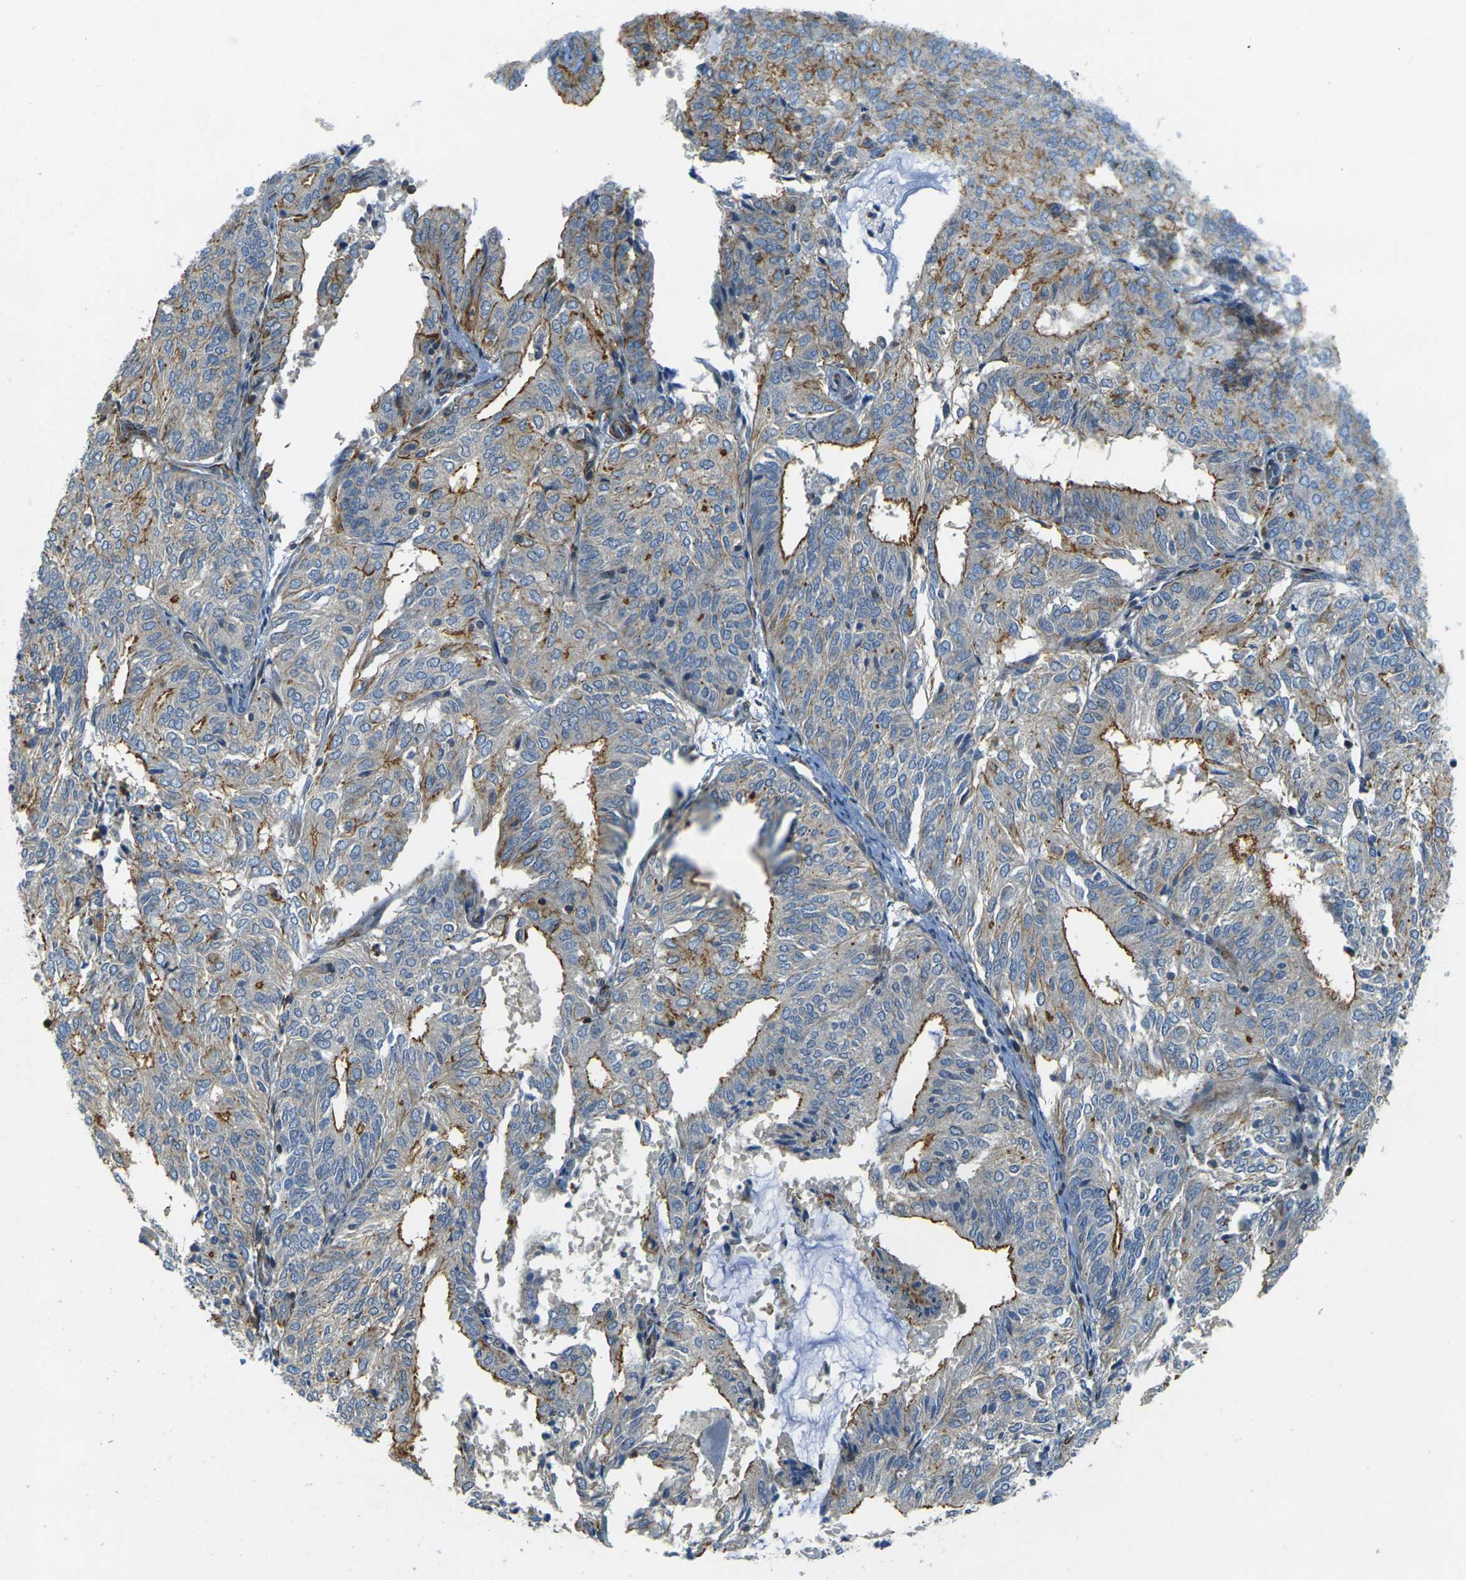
{"staining": {"intensity": "moderate", "quantity": "25%-75%", "location": "cytoplasmic/membranous"}, "tissue": "endometrial cancer", "cell_type": "Tumor cells", "image_type": "cancer", "snomed": [{"axis": "morphology", "description": "Adenocarcinoma, NOS"}, {"axis": "topography", "description": "Uterus"}], "caption": "Adenocarcinoma (endometrial) stained for a protein (brown) demonstrates moderate cytoplasmic/membranous positive staining in approximately 25%-75% of tumor cells.", "gene": "EPHA7", "patient": {"sex": "female", "age": 60}}